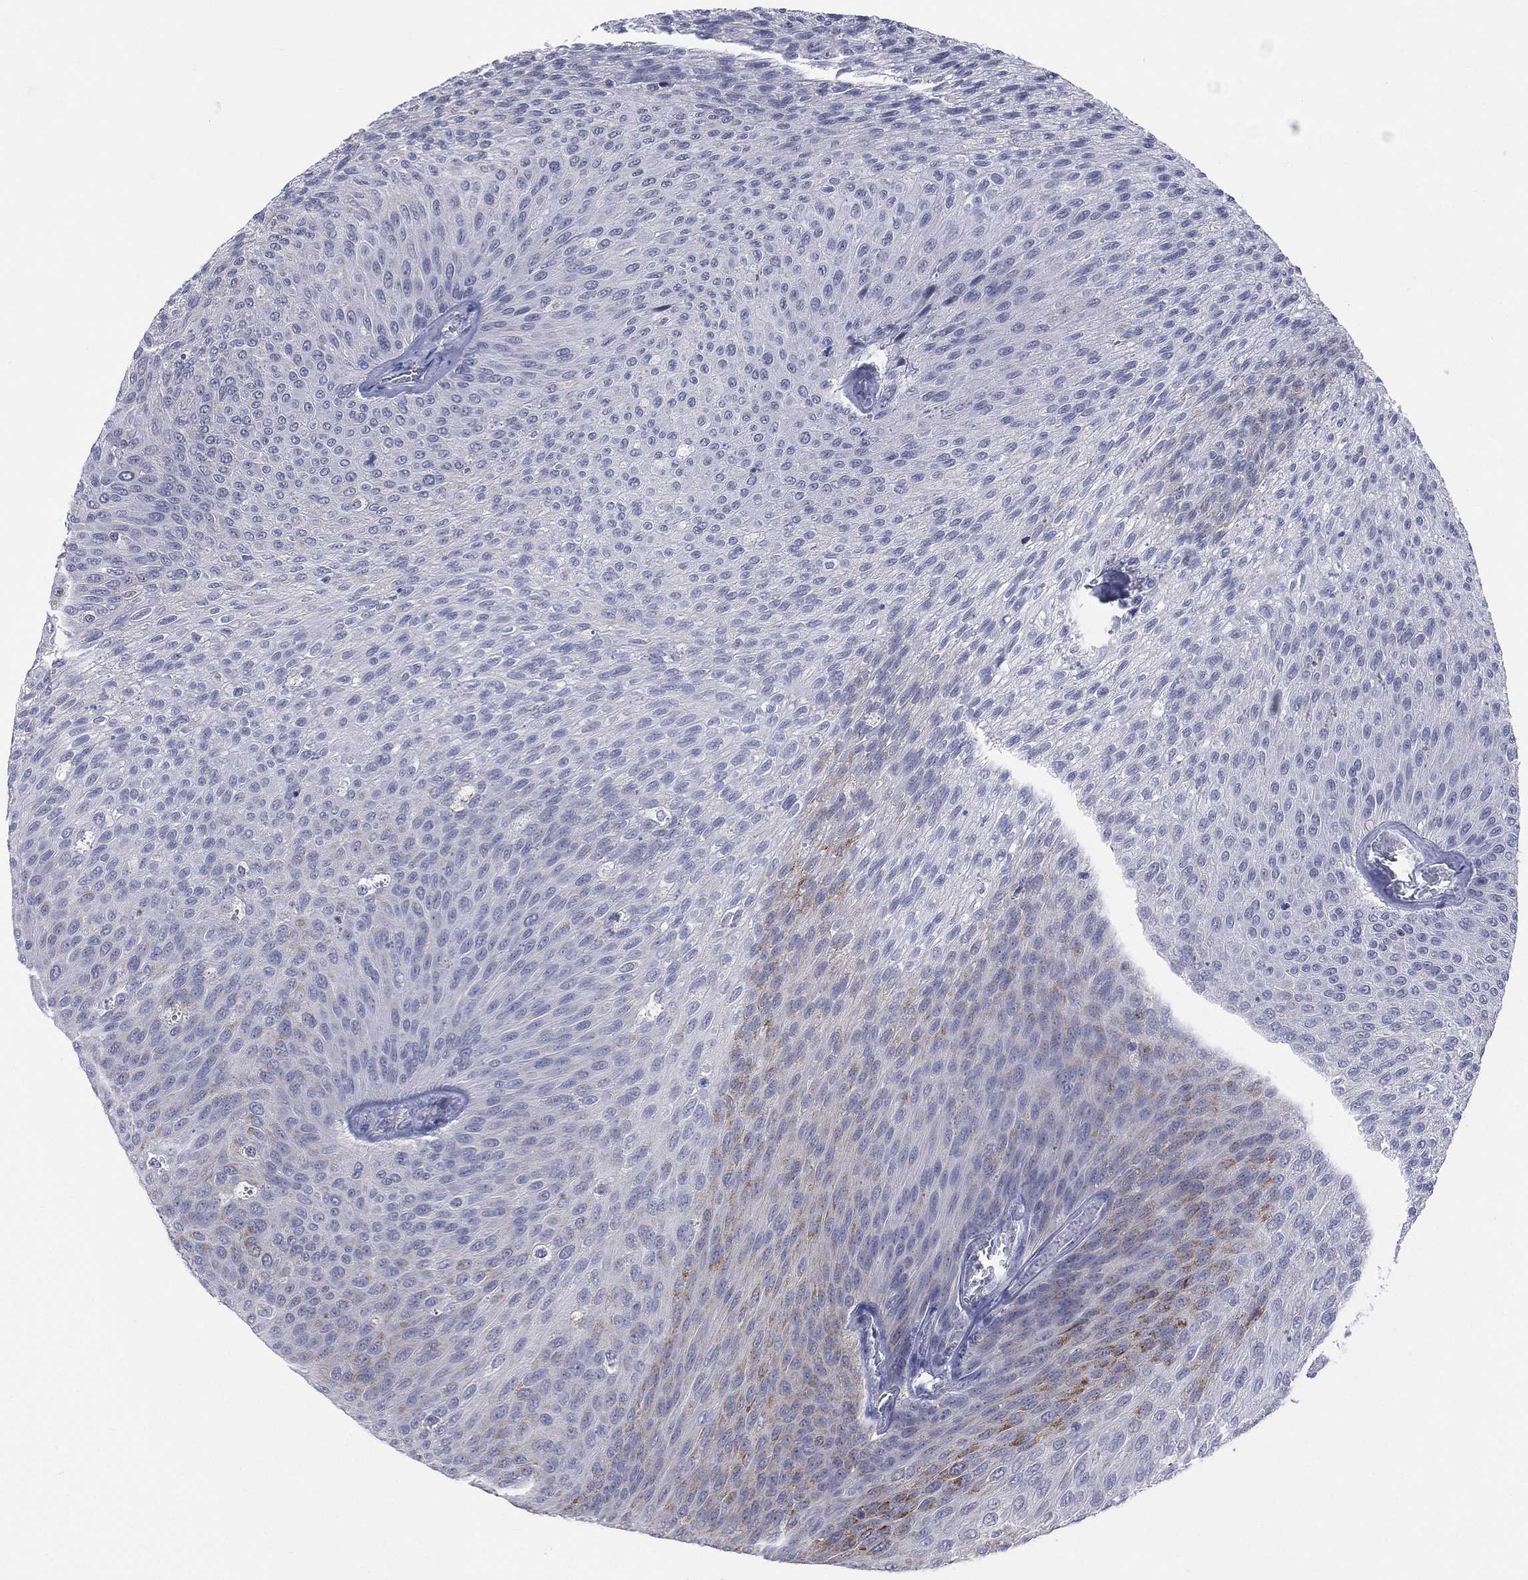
{"staining": {"intensity": "moderate", "quantity": "<25%", "location": "cytoplasmic/membranous"}, "tissue": "urothelial cancer", "cell_type": "Tumor cells", "image_type": "cancer", "snomed": [{"axis": "morphology", "description": "Urothelial carcinoma, Low grade"}, {"axis": "topography", "description": "Ureter, NOS"}, {"axis": "topography", "description": "Urinary bladder"}], "caption": "Moderate cytoplasmic/membranous expression for a protein is present in about <25% of tumor cells of low-grade urothelial carcinoma using IHC.", "gene": "AKAP3", "patient": {"sex": "male", "age": 78}}